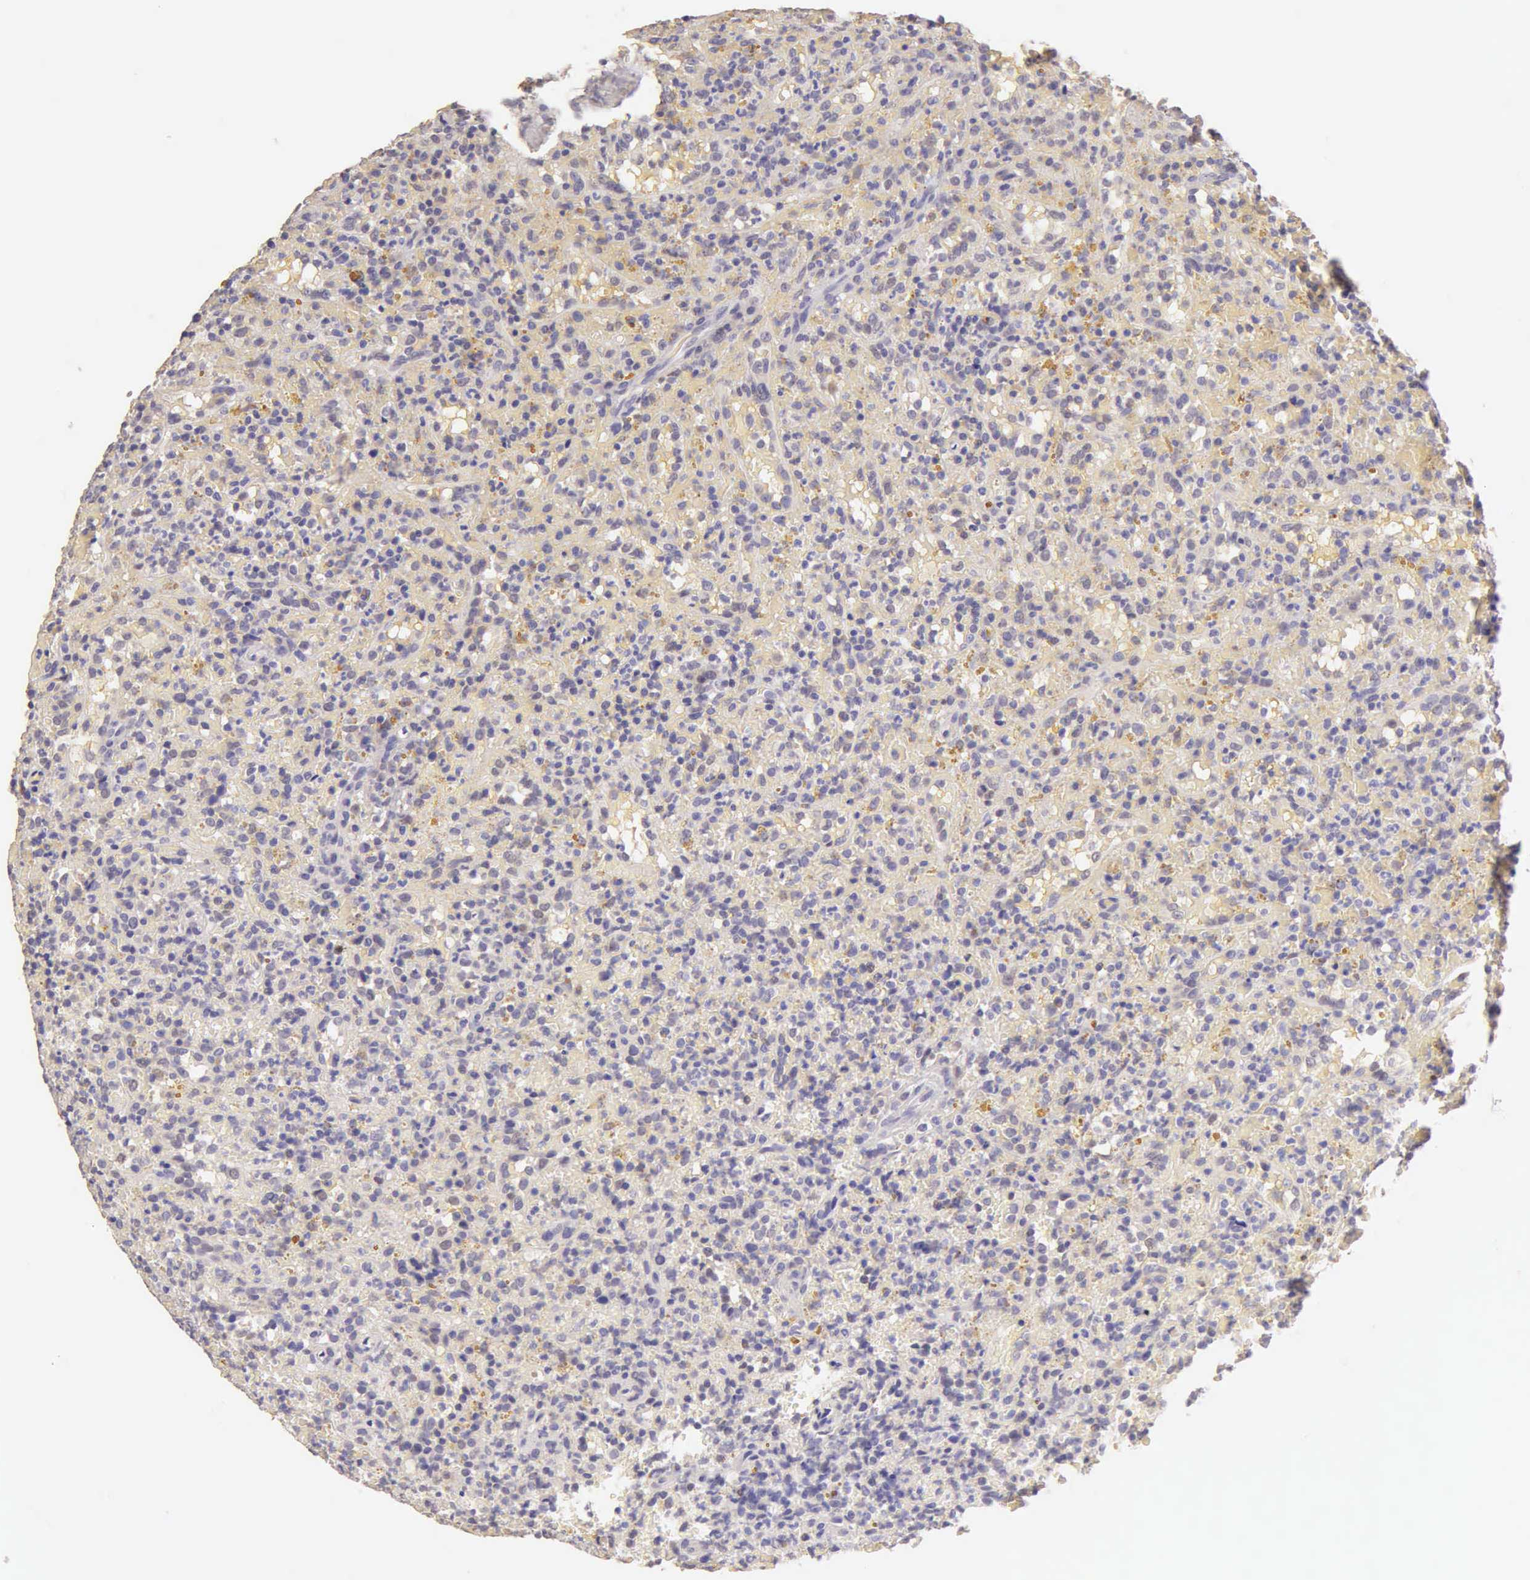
{"staining": {"intensity": "negative", "quantity": "none", "location": "none"}, "tissue": "lymphoma", "cell_type": "Tumor cells", "image_type": "cancer", "snomed": [{"axis": "morphology", "description": "Malignant lymphoma, non-Hodgkin's type, High grade"}, {"axis": "topography", "description": "Spleen"}, {"axis": "topography", "description": "Lymph node"}], "caption": "Tumor cells are negative for protein expression in human lymphoma.", "gene": "ESR1", "patient": {"sex": "female", "age": 70}}